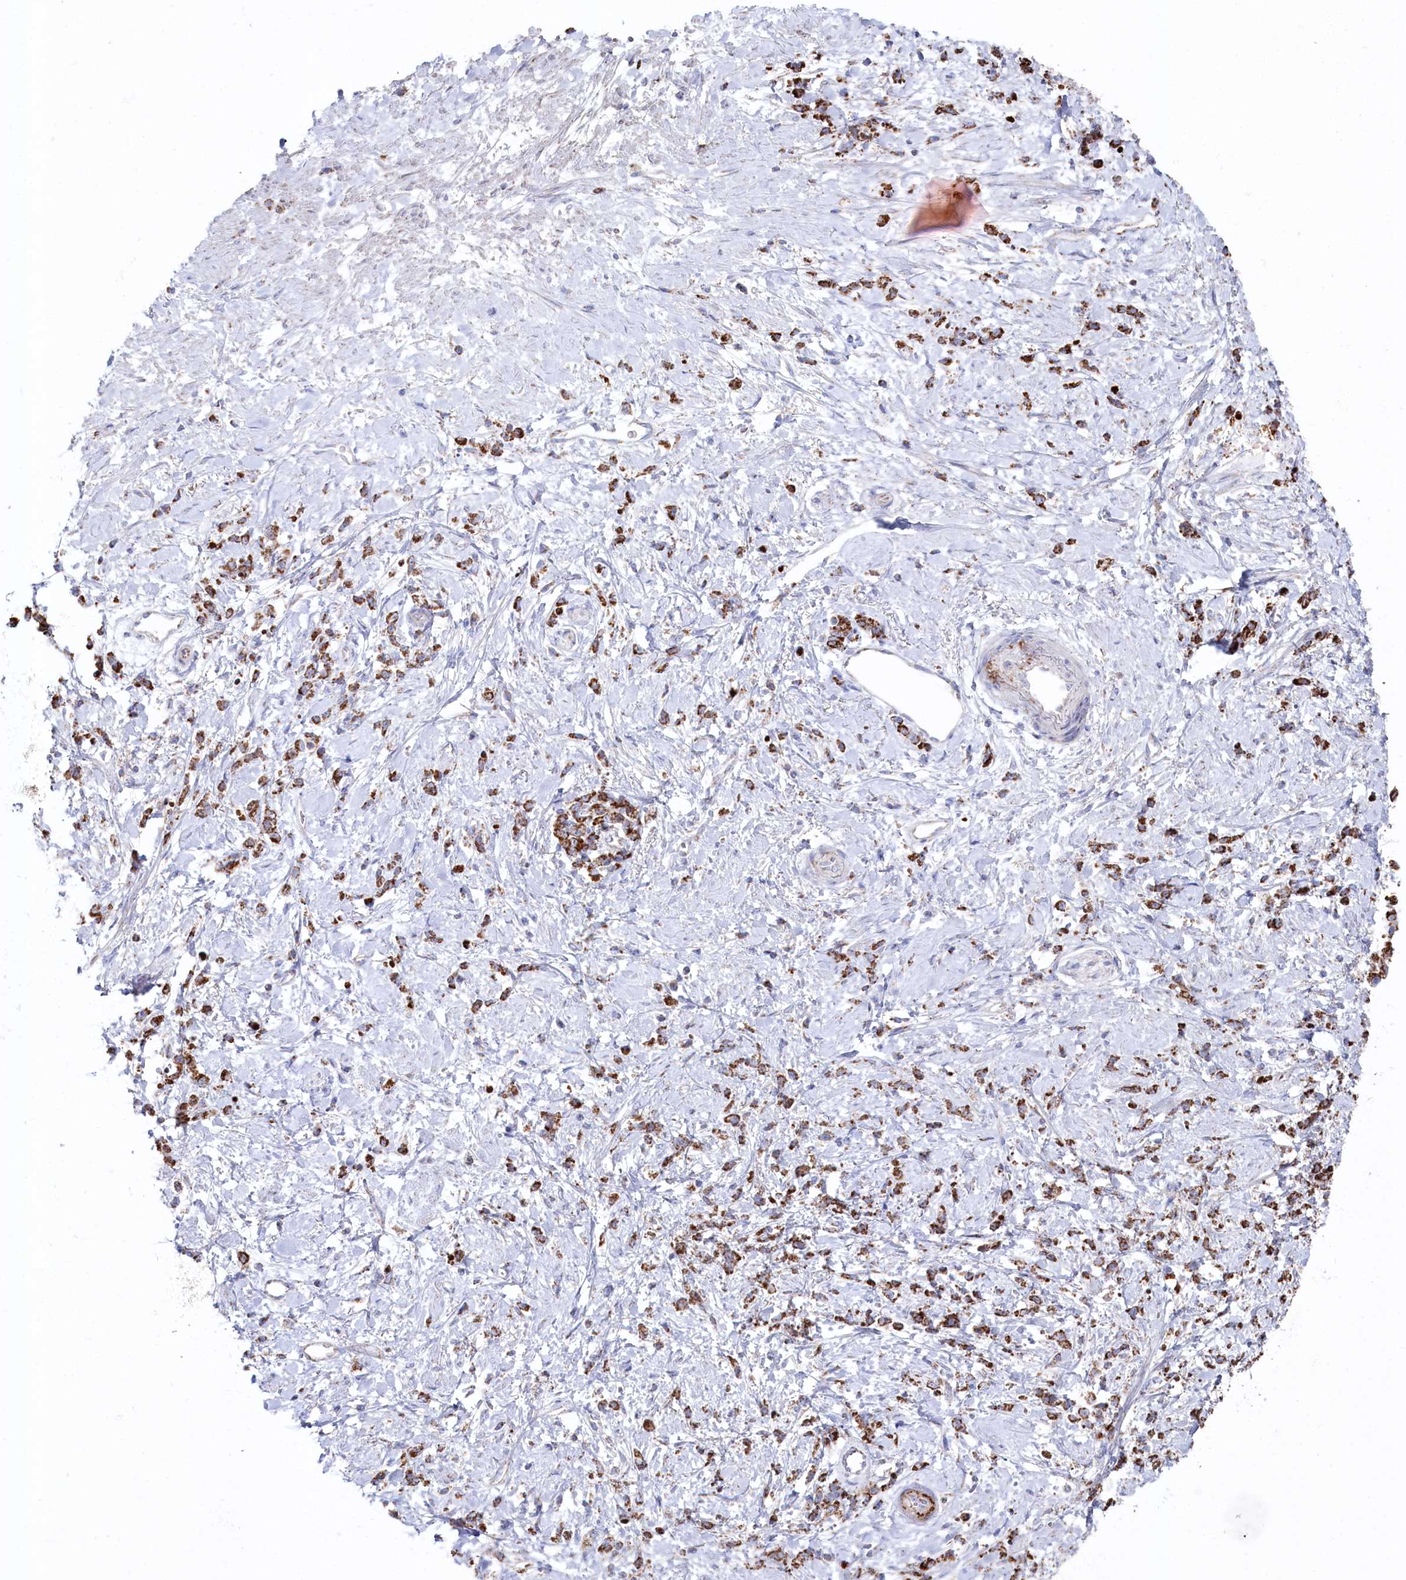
{"staining": {"intensity": "strong", "quantity": ">75%", "location": "cytoplasmic/membranous"}, "tissue": "stomach cancer", "cell_type": "Tumor cells", "image_type": "cancer", "snomed": [{"axis": "morphology", "description": "Adenocarcinoma, NOS"}, {"axis": "topography", "description": "Stomach"}], "caption": "Stomach cancer (adenocarcinoma) tissue reveals strong cytoplasmic/membranous positivity in approximately >75% of tumor cells, visualized by immunohistochemistry. (DAB (3,3'-diaminobenzidine) IHC, brown staining for protein, blue staining for nuclei).", "gene": "GLS2", "patient": {"sex": "female", "age": 60}}